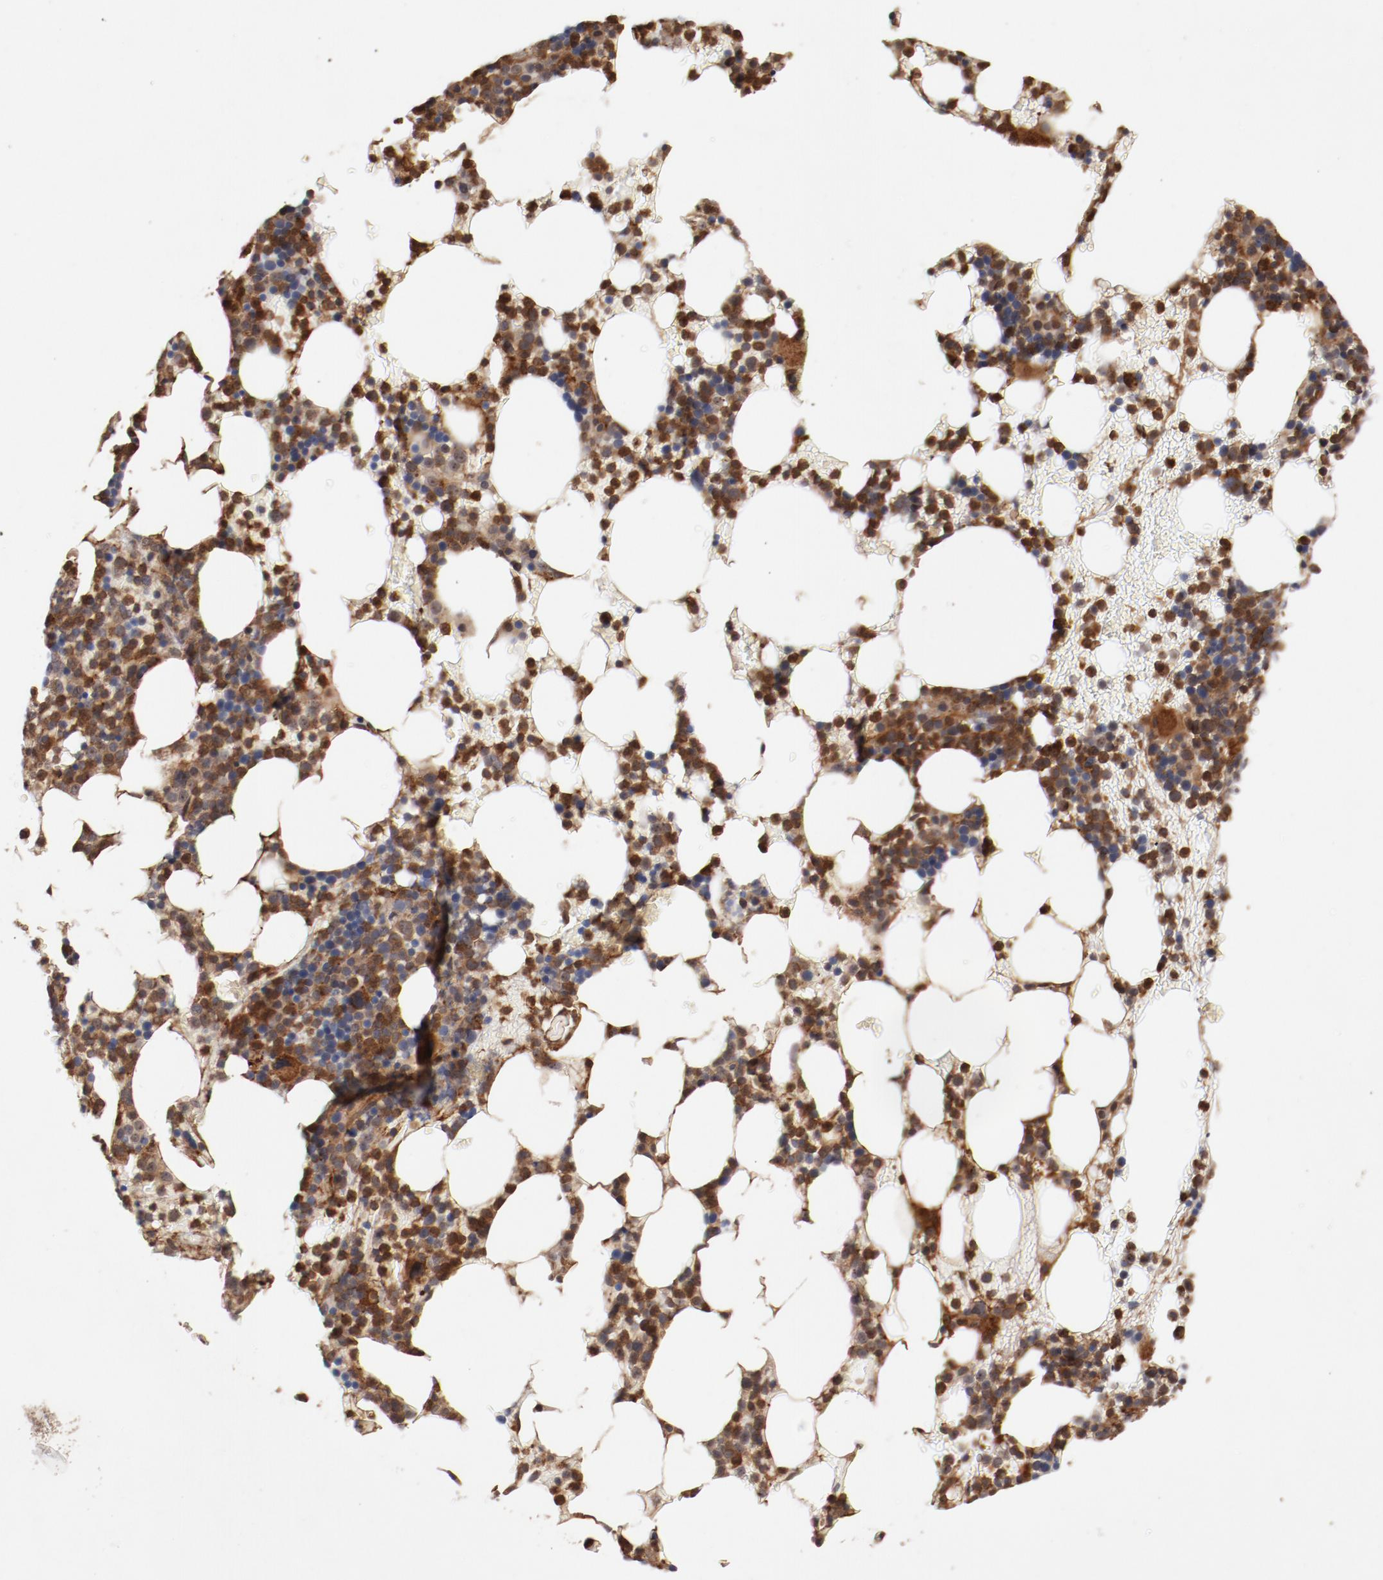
{"staining": {"intensity": "moderate", "quantity": "25%-75%", "location": "cytoplasmic/membranous"}, "tissue": "bone marrow", "cell_type": "Hematopoietic cells", "image_type": "normal", "snomed": [{"axis": "morphology", "description": "Normal tissue, NOS"}, {"axis": "topography", "description": "Bone marrow"}], "caption": "Protein staining displays moderate cytoplasmic/membranous positivity in approximately 25%-75% of hematopoietic cells in benign bone marrow. (DAB (3,3'-diaminobenzidine) = brown stain, brightfield microscopy at high magnification).", "gene": "GUF1", "patient": {"sex": "female", "age": 66}}